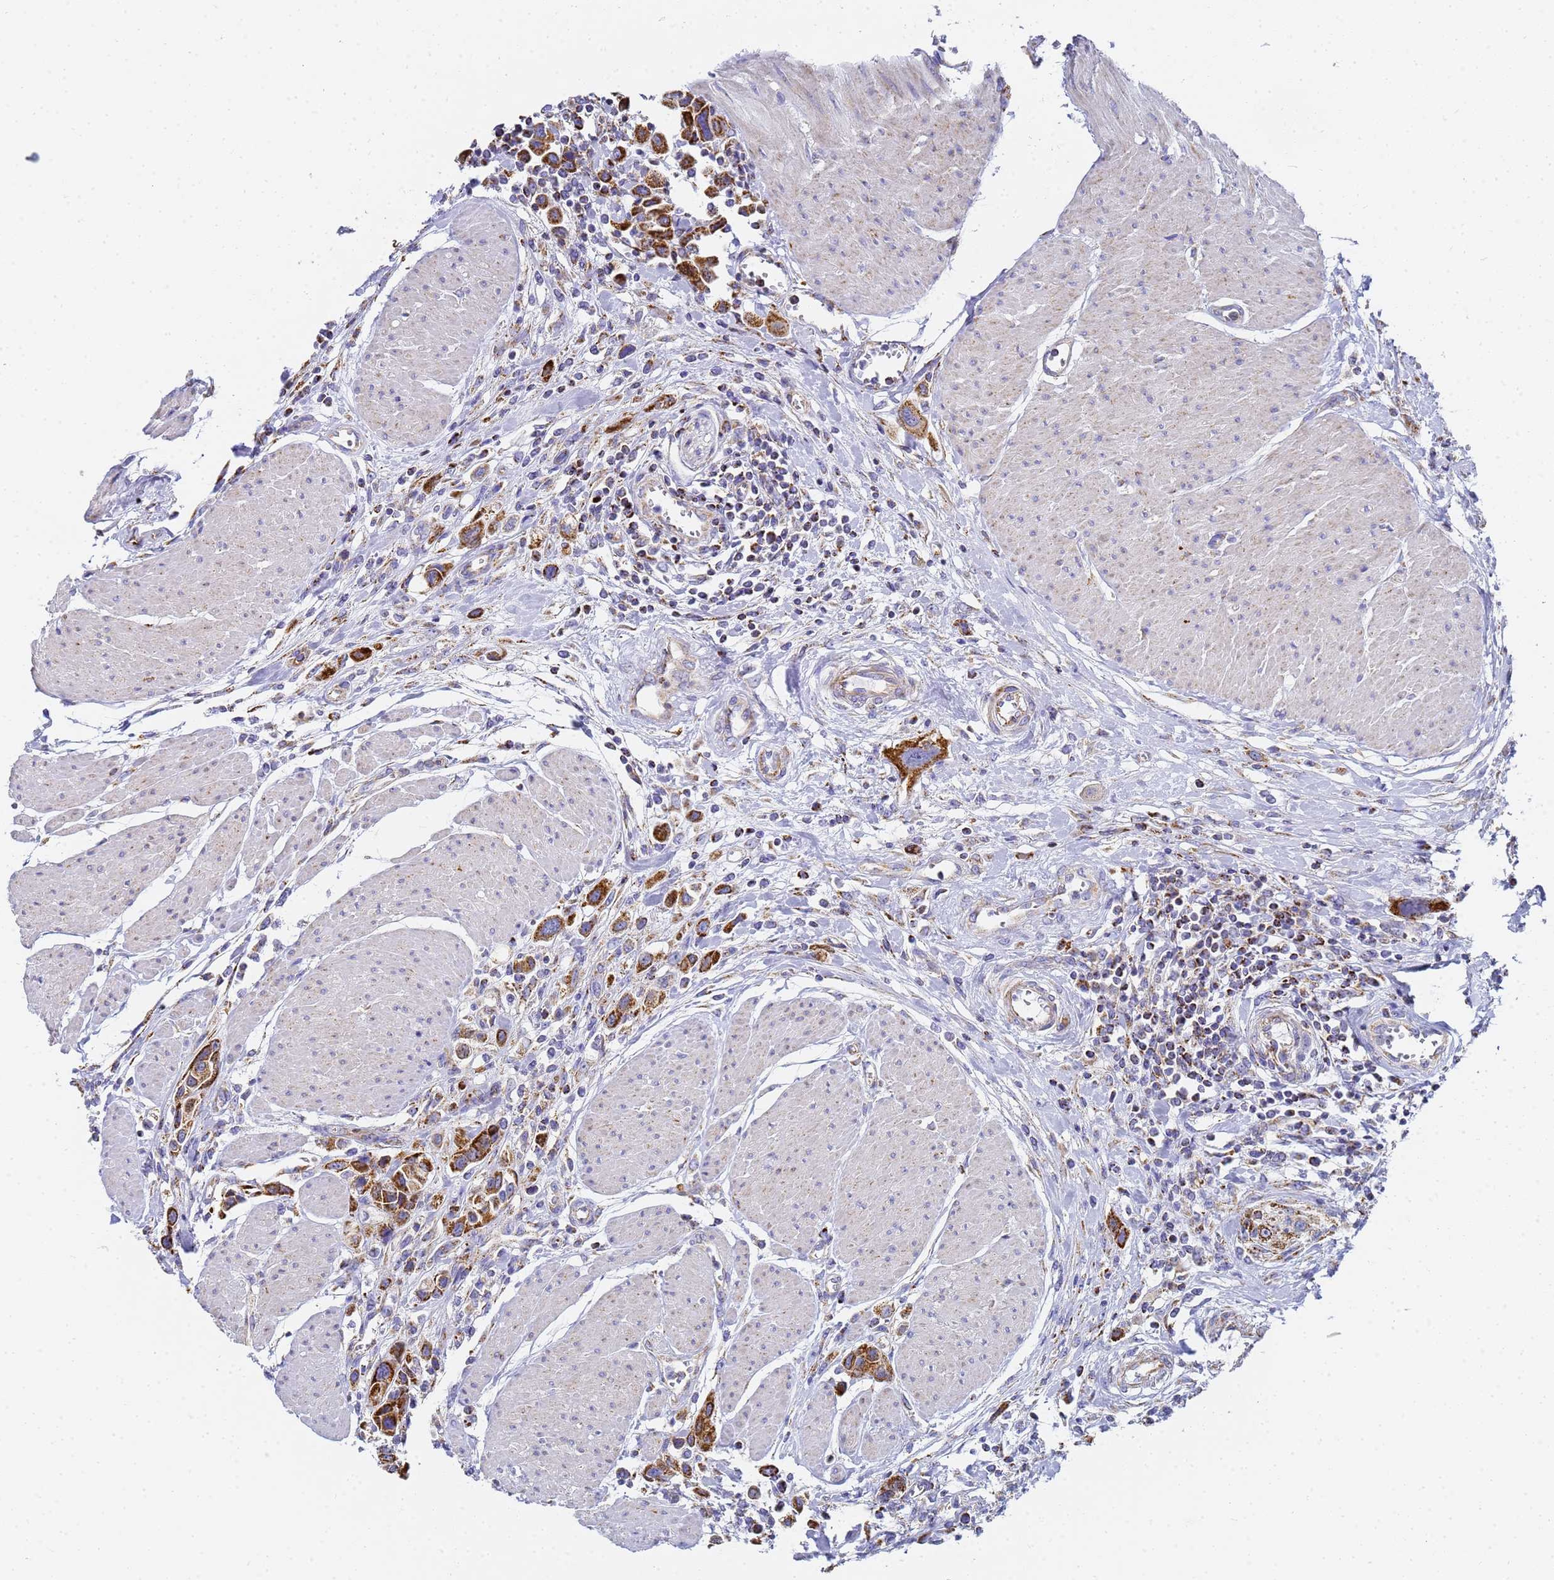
{"staining": {"intensity": "strong", "quantity": ">75%", "location": "cytoplasmic/membranous"}, "tissue": "urothelial cancer", "cell_type": "Tumor cells", "image_type": "cancer", "snomed": [{"axis": "morphology", "description": "Urothelial carcinoma, High grade"}, {"axis": "topography", "description": "Urinary bladder"}], "caption": "This is a histology image of immunohistochemistry (IHC) staining of urothelial carcinoma (high-grade), which shows strong expression in the cytoplasmic/membranous of tumor cells.", "gene": "CNIH4", "patient": {"sex": "male", "age": 50}}